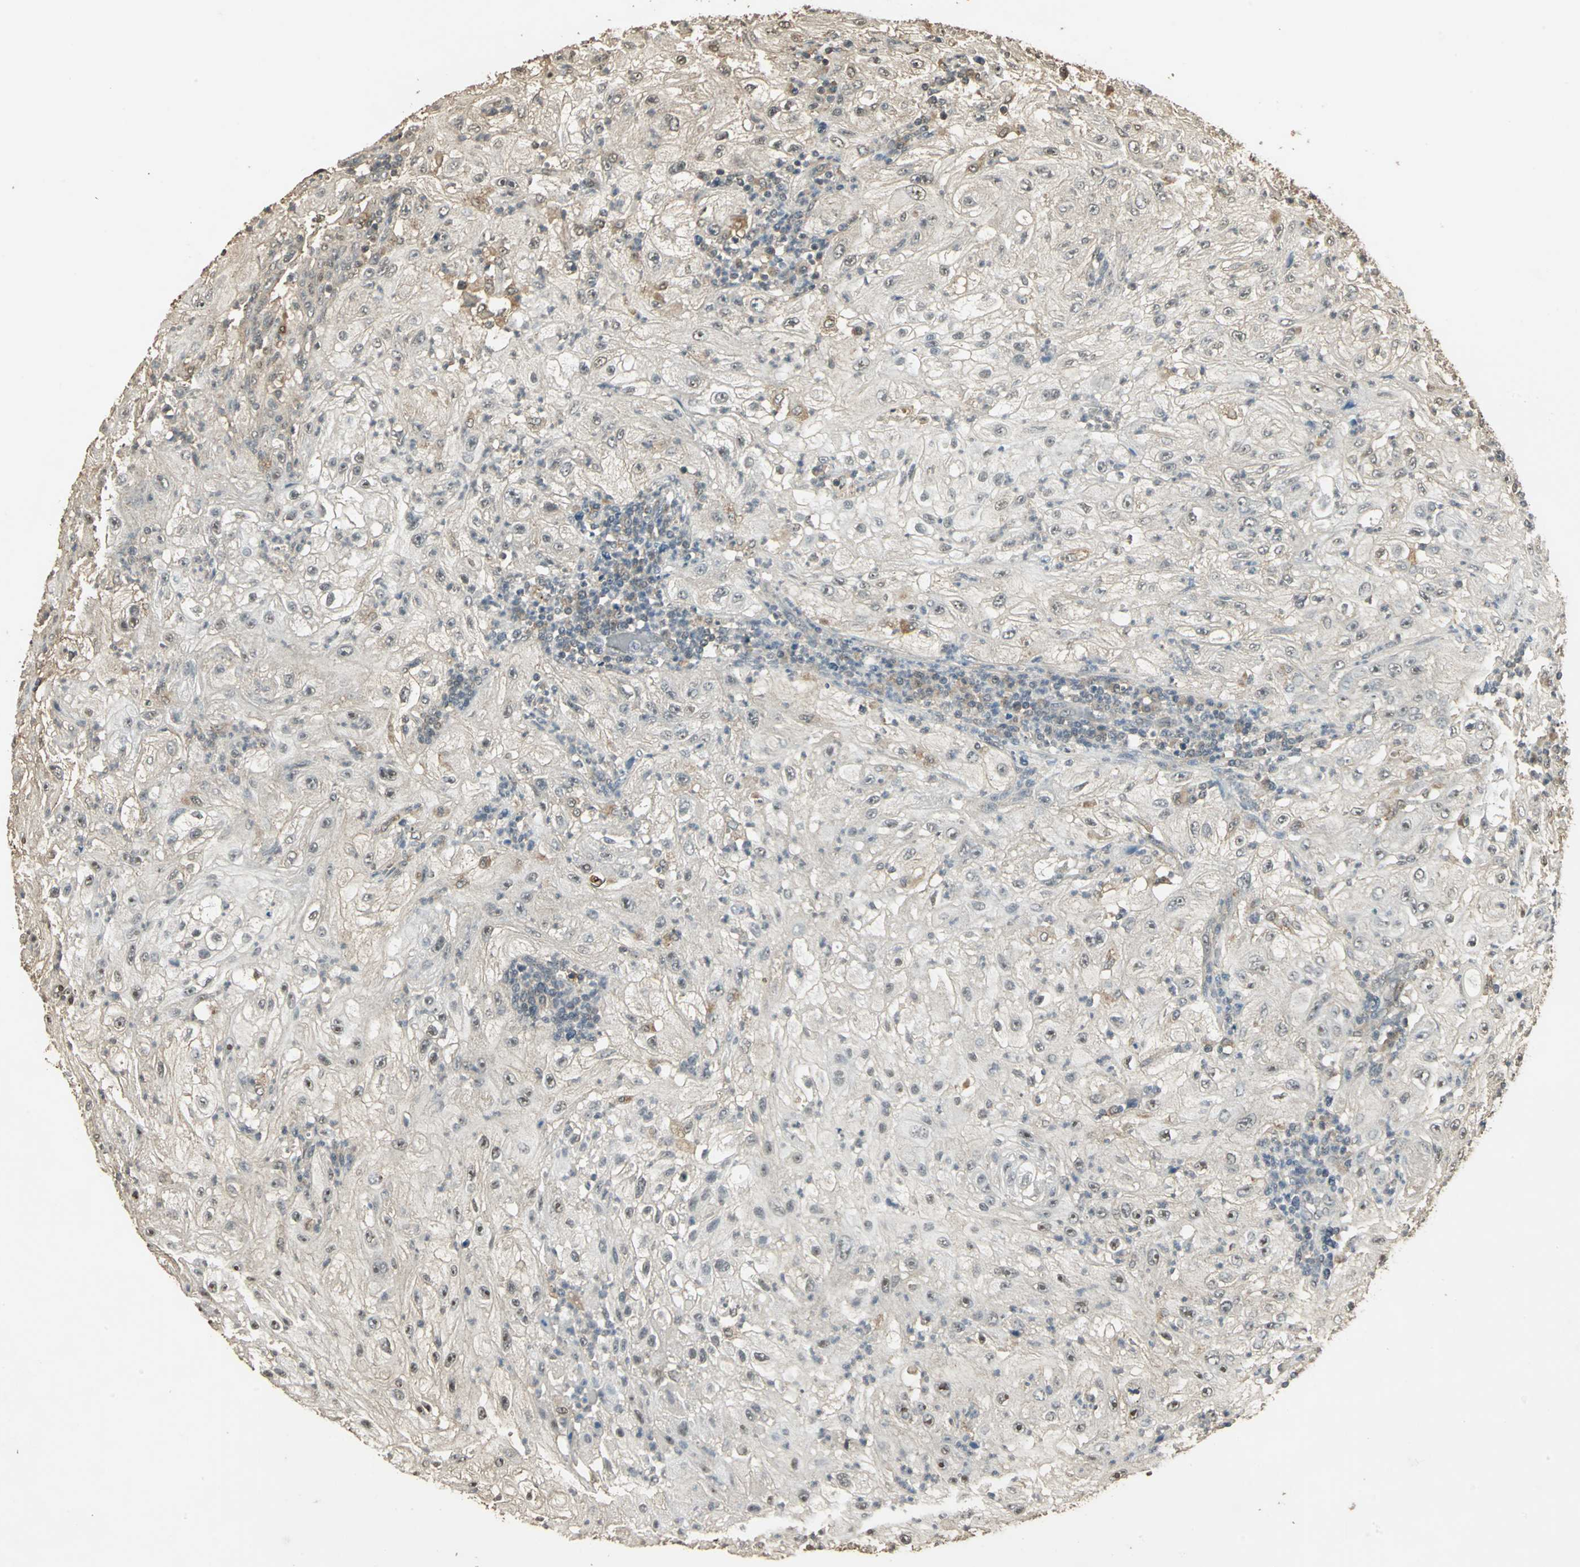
{"staining": {"intensity": "weak", "quantity": "<25%", "location": "cytoplasmic/membranous"}, "tissue": "lung cancer", "cell_type": "Tumor cells", "image_type": "cancer", "snomed": [{"axis": "morphology", "description": "Inflammation, NOS"}, {"axis": "morphology", "description": "Squamous cell carcinoma, NOS"}, {"axis": "topography", "description": "Lymph node"}, {"axis": "topography", "description": "Soft tissue"}, {"axis": "topography", "description": "Lung"}], "caption": "There is no significant staining in tumor cells of lung cancer.", "gene": "UCHL5", "patient": {"sex": "male", "age": 66}}